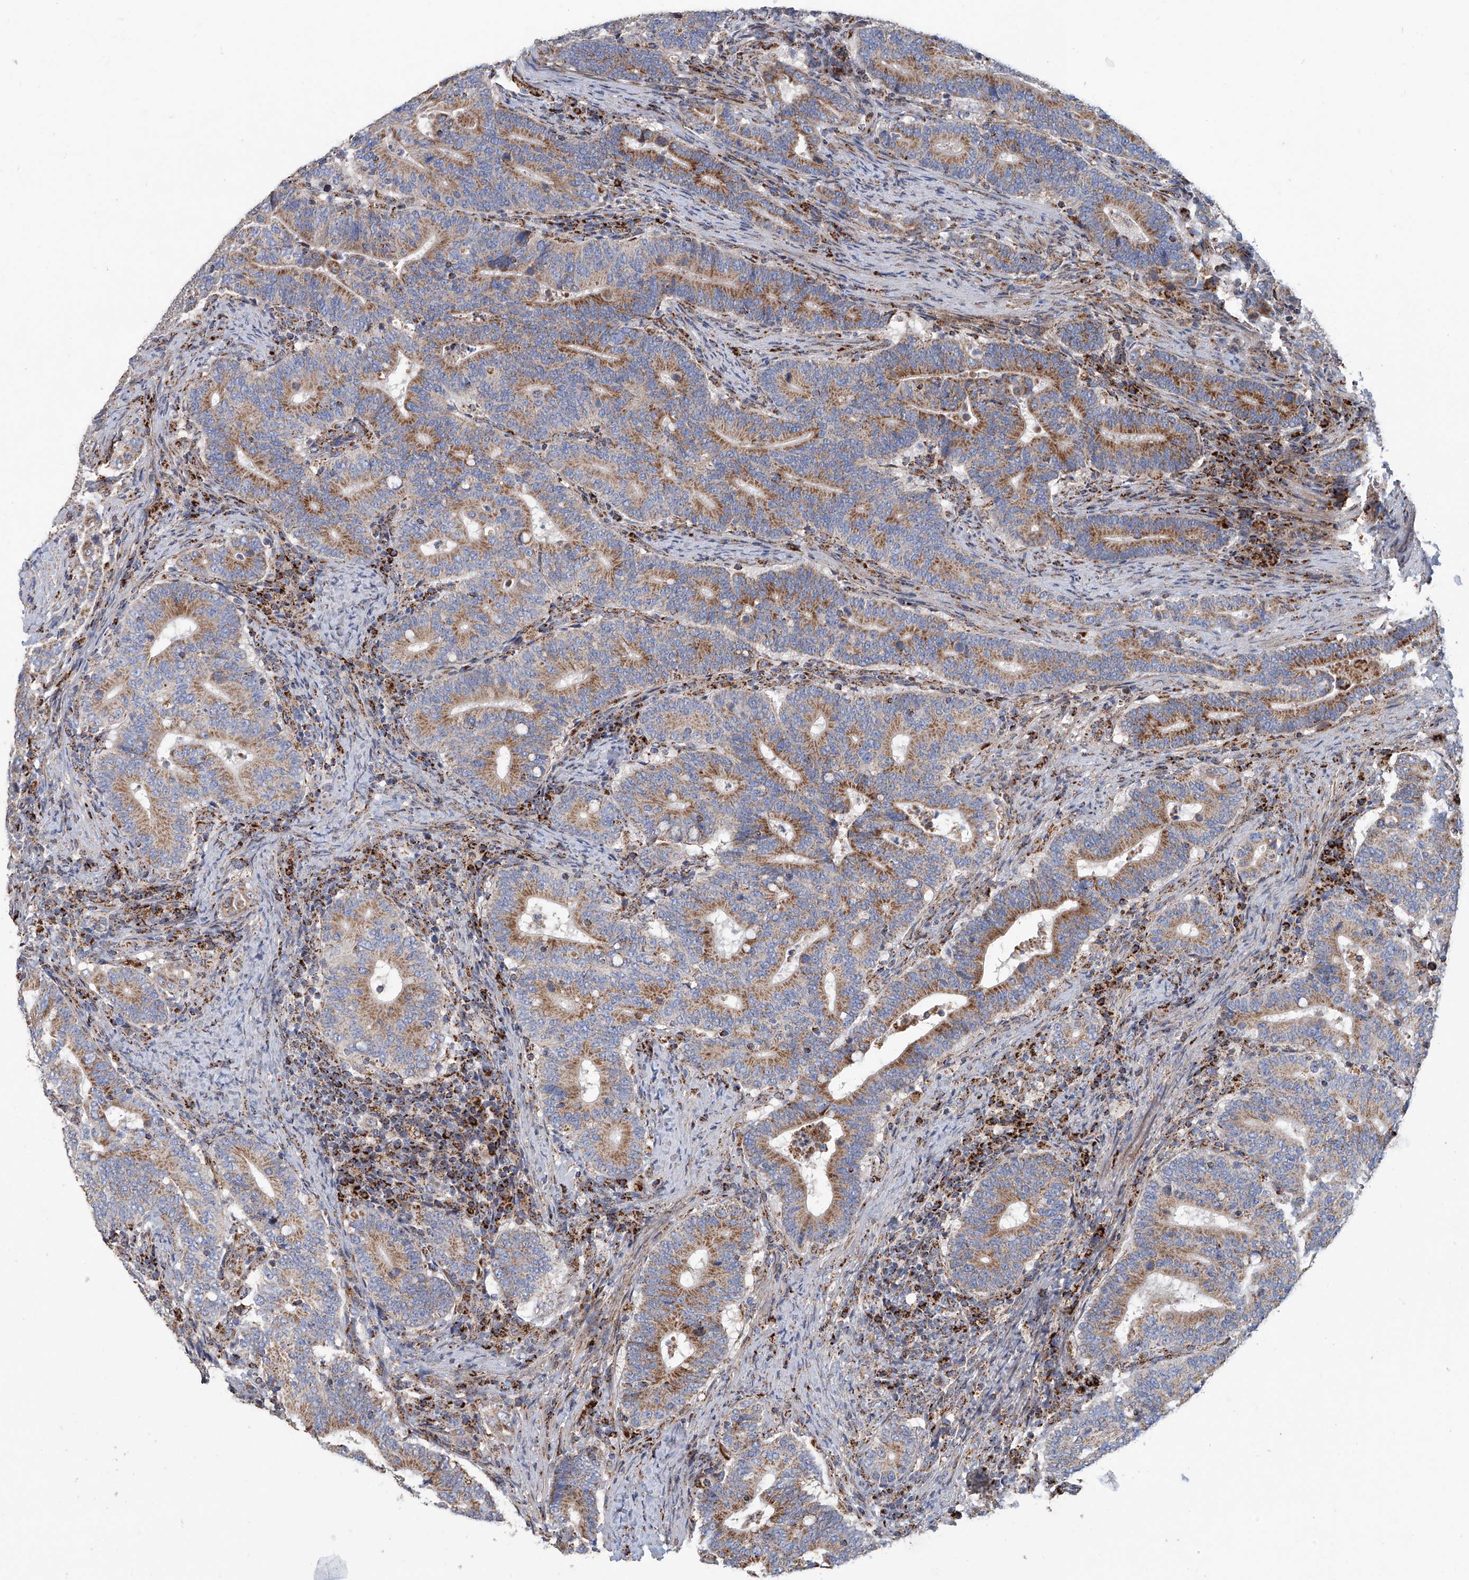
{"staining": {"intensity": "moderate", "quantity": ">75%", "location": "cytoplasmic/membranous"}, "tissue": "colorectal cancer", "cell_type": "Tumor cells", "image_type": "cancer", "snomed": [{"axis": "morphology", "description": "Adenocarcinoma, NOS"}, {"axis": "topography", "description": "Colon"}], "caption": "DAB immunohistochemical staining of human colorectal cancer exhibits moderate cytoplasmic/membranous protein positivity in about >75% of tumor cells.", "gene": "MCL1", "patient": {"sex": "female", "age": 66}}